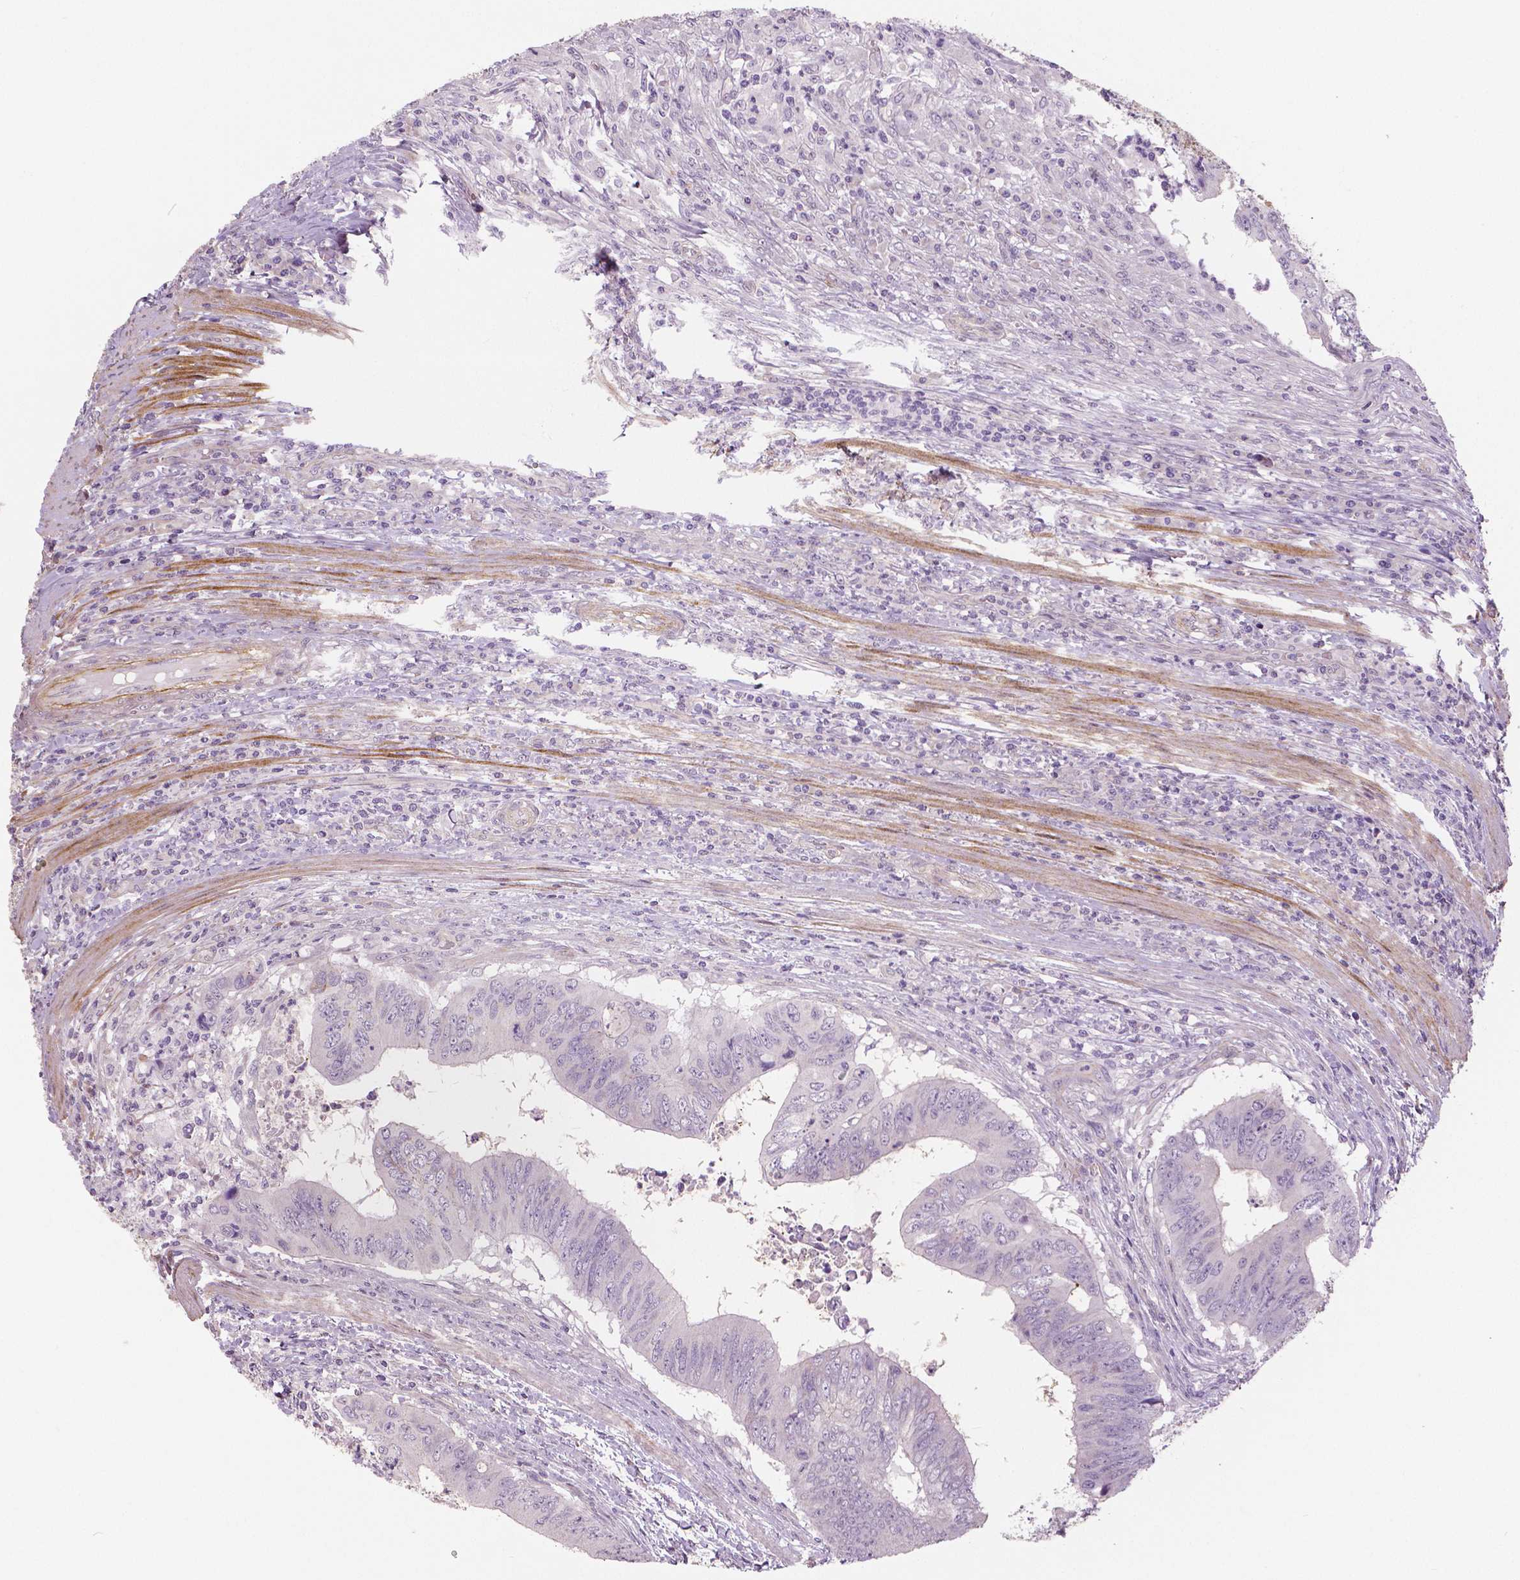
{"staining": {"intensity": "negative", "quantity": "none", "location": "none"}, "tissue": "colorectal cancer", "cell_type": "Tumor cells", "image_type": "cancer", "snomed": [{"axis": "morphology", "description": "Adenocarcinoma, NOS"}, {"axis": "topography", "description": "Colon"}], "caption": "Colorectal cancer (adenocarcinoma) was stained to show a protein in brown. There is no significant expression in tumor cells.", "gene": "FLT1", "patient": {"sex": "male", "age": 53}}